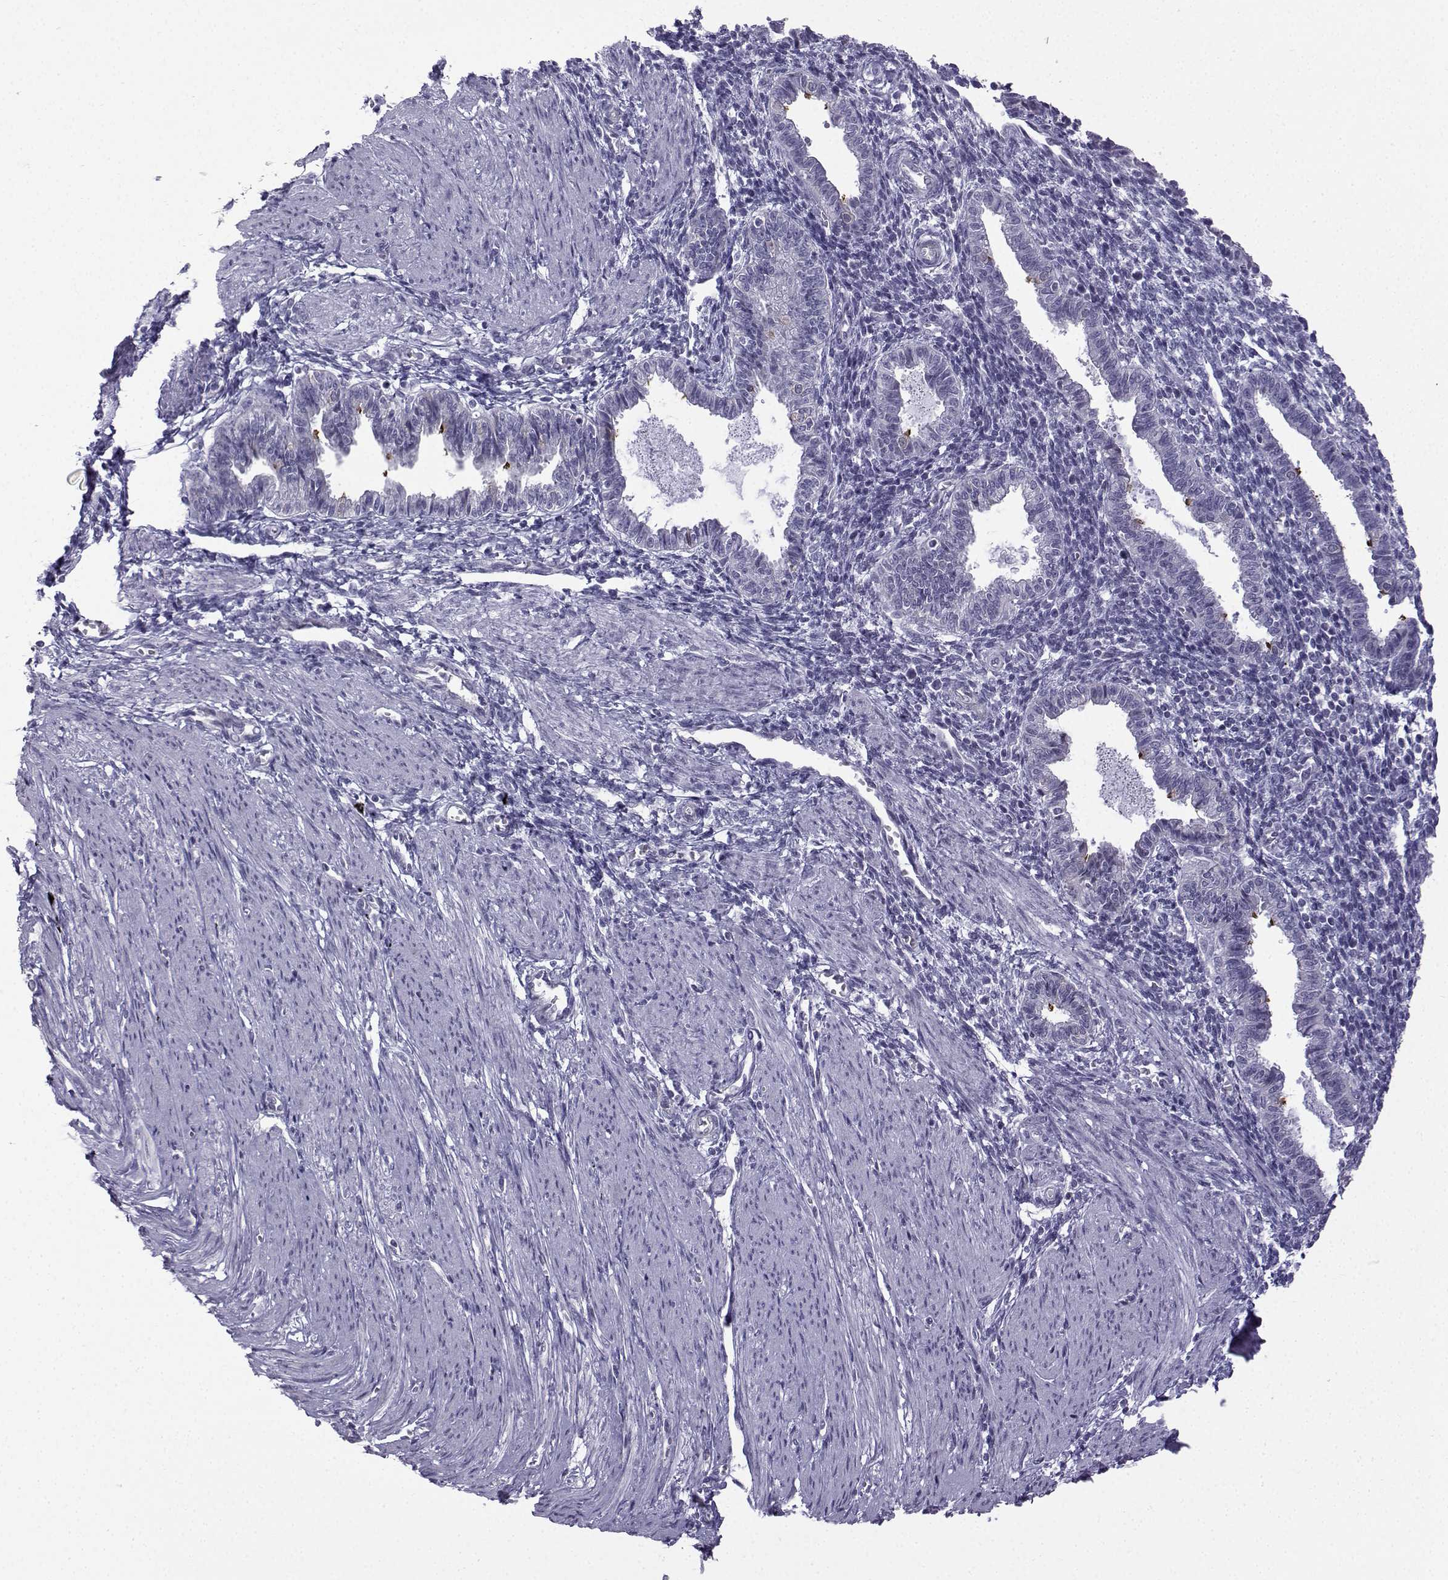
{"staining": {"intensity": "negative", "quantity": "none", "location": "none"}, "tissue": "endometrium", "cell_type": "Cells in endometrial stroma", "image_type": "normal", "snomed": [{"axis": "morphology", "description": "Normal tissue, NOS"}, {"axis": "topography", "description": "Endometrium"}], "caption": "The immunohistochemistry histopathology image has no significant positivity in cells in endometrial stroma of endometrium.", "gene": "CFAP53", "patient": {"sex": "female", "age": 37}}